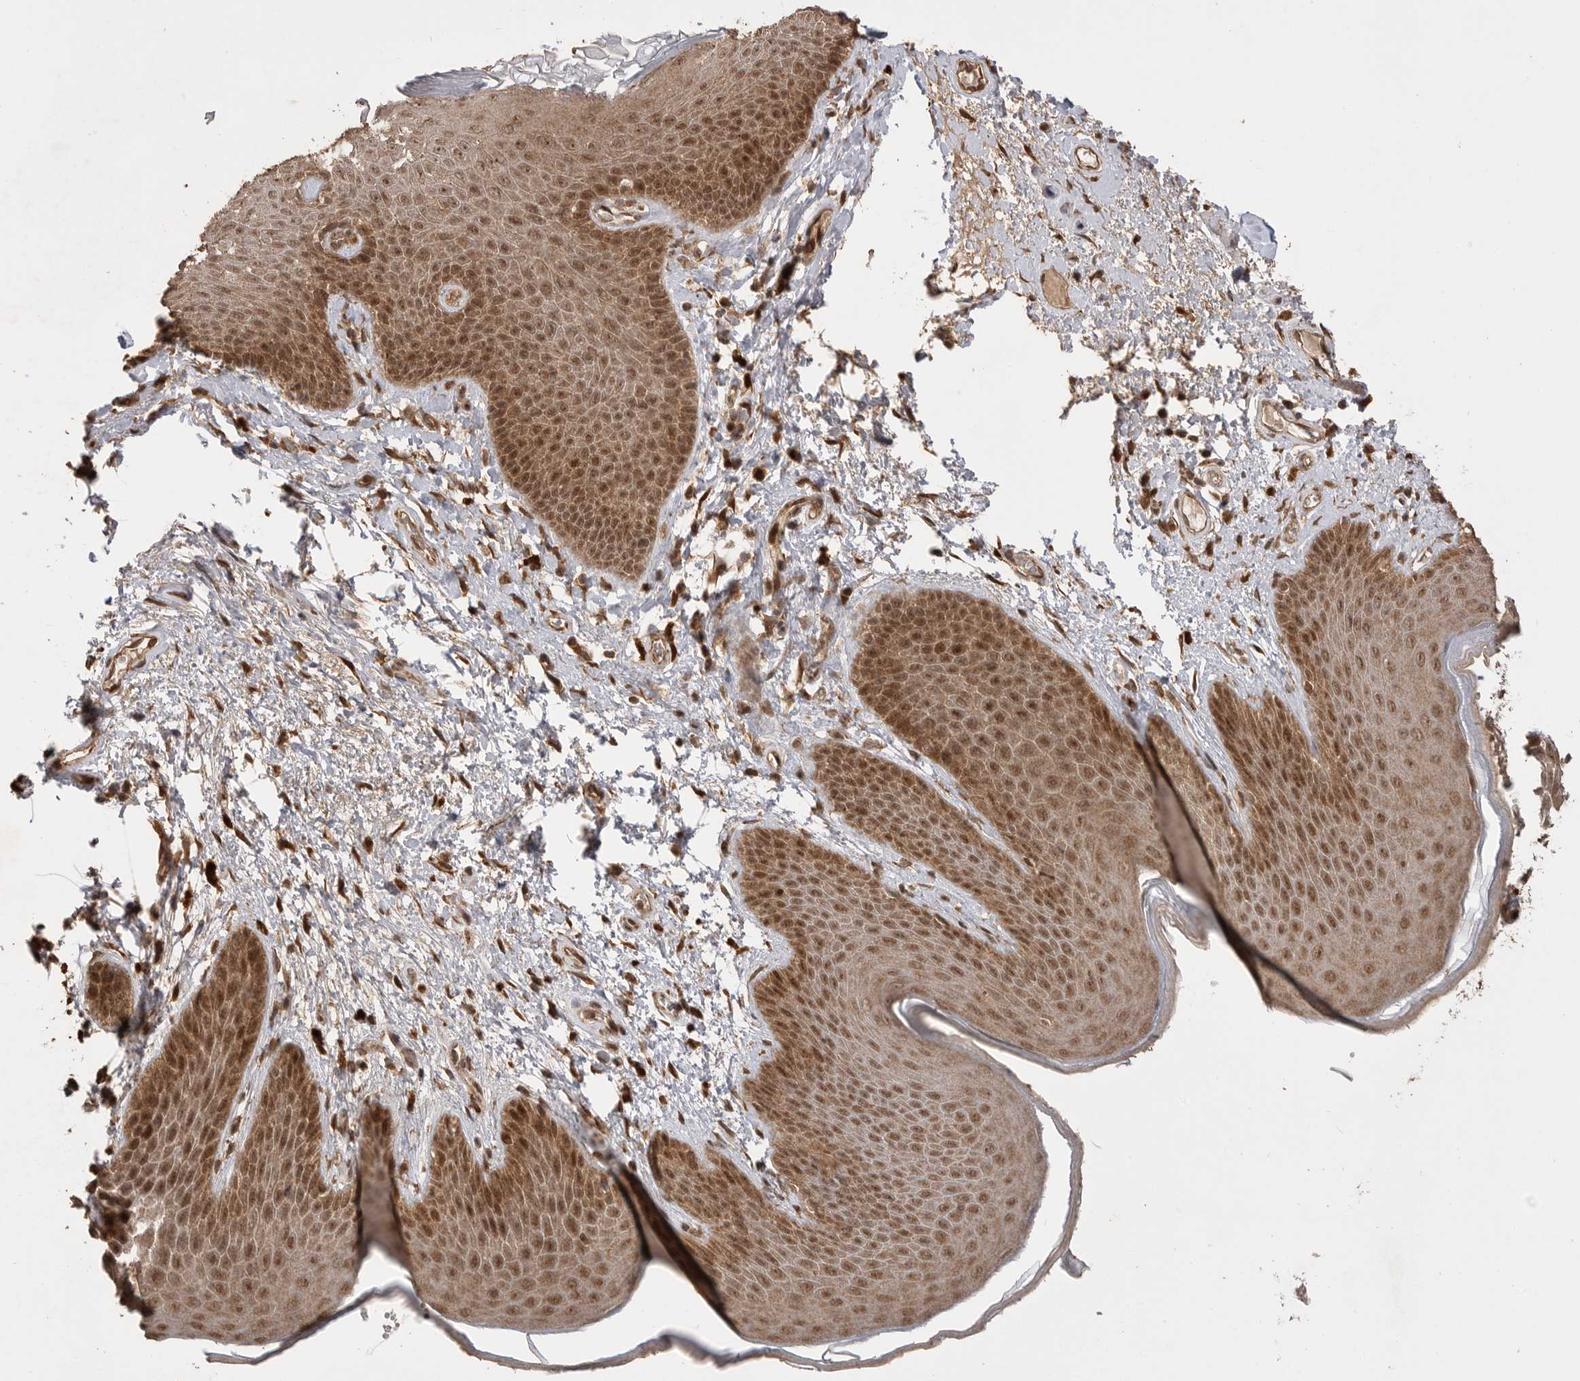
{"staining": {"intensity": "moderate", "quantity": ">75%", "location": "cytoplasmic/membranous,nuclear"}, "tissue": "skin", "cell_type": "Epidermal cells", "image_type": "normal", "snomed": [{"axis": "morphology", "description": "Normal tissue, NOS"}, {"axis": "topography", "description": "Anal"}], "caption": "Immunohistochemistry image of normal skin: human skin stained using immunohistochemistry reveals medium levels of moderate protein expression localized specifically in the cytoplasmic/membranous,nuclear of epidermal cells, appearing as a cytoplasmic/membranous,nuclear brown color.", "gene": "BOC", "patient": {"sex": "male", "age": 74}}